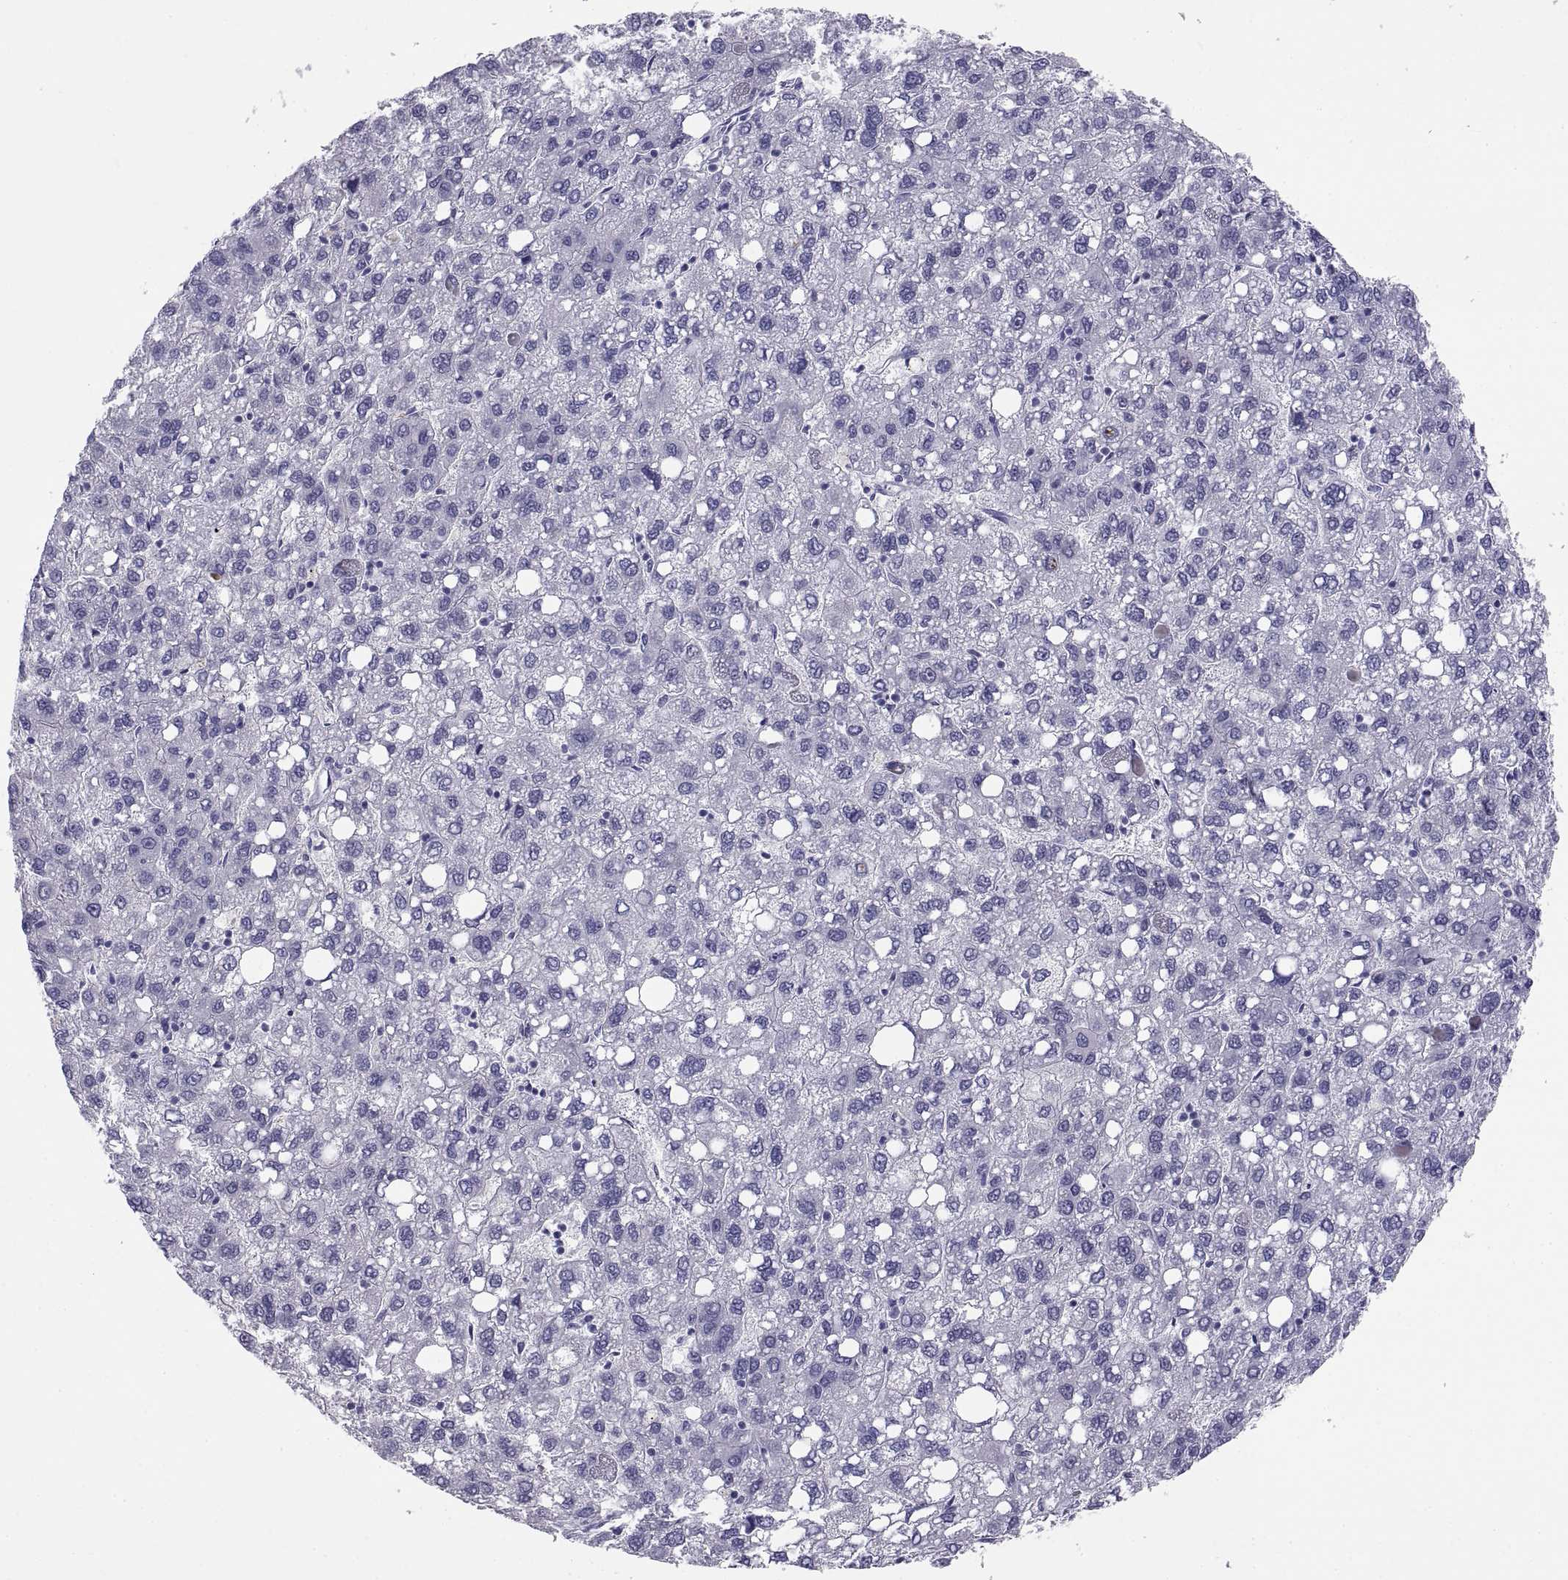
{"staining": {"intensity": "negative", "quantity": "none", "location": "none"}, "tissue": "liver cancer", "cell_type": "Tumor cells", "image_type": "cancer", "snomed": [{"axis": "morphology", "description": "Carcinoma, Hepatocellular, NOS"}, {"axis": "topography", "description": "Liver"}], "caption": "Histopathology image shows no protein staining in tumor cells of liver cancer (hepatocellular carcinoma) tissue.", "gene": "TEX13A", "patient": {"sex": "female", "age": 82}}